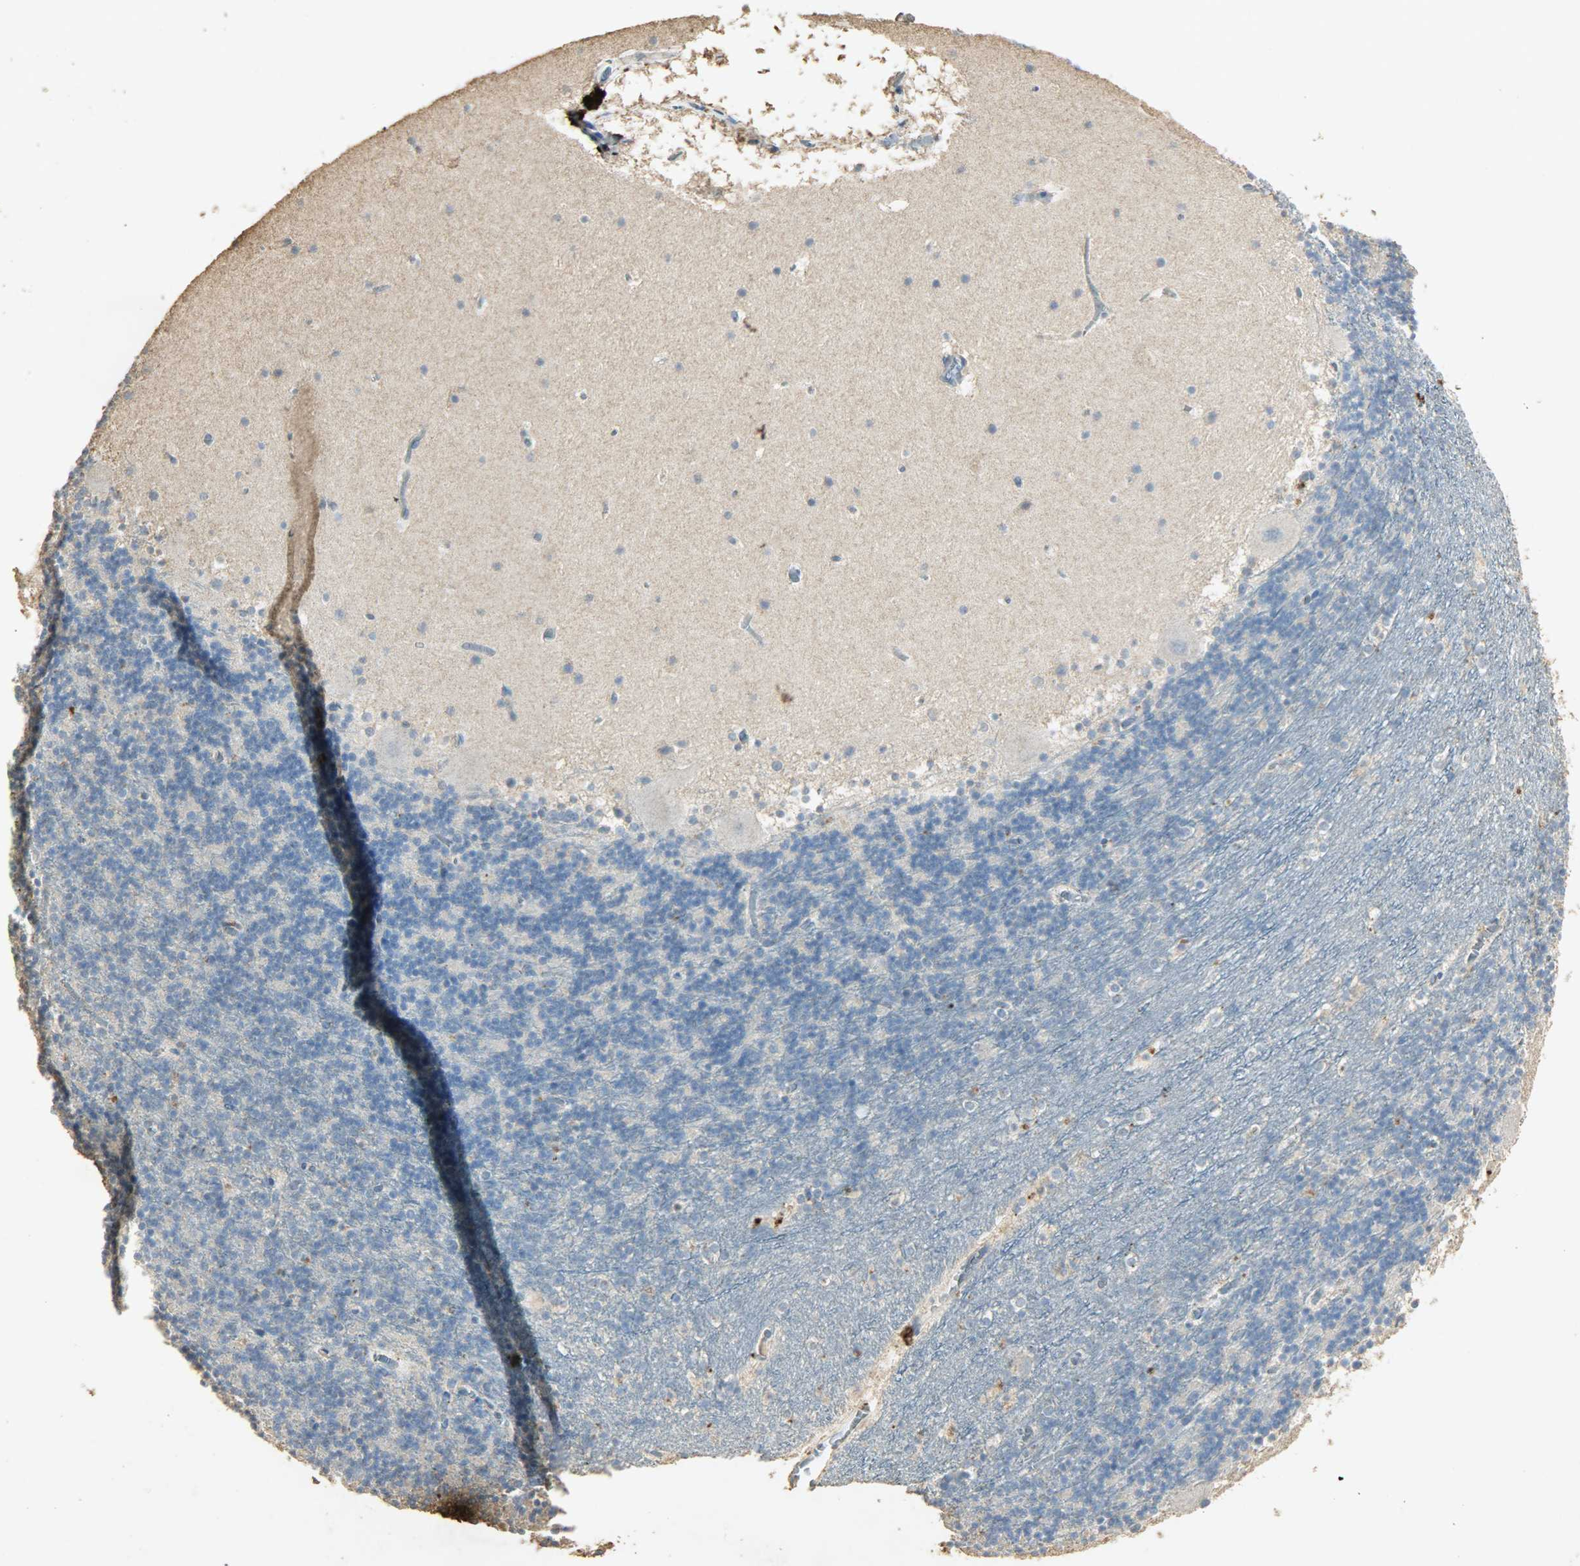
{"staining": {"intensity": "negative", "quantity": "none", "location": "none"}, "tissue": "cerebellum", "cell_type": "Cells in granular layer", "image_type": "normal", "snomed": [{"axis": "morphology", "description": "Normal tissue, NOS"}, {"axis": "topography", "description": "Cerebellum"}], "caption": "Immunohistochemical staining of normal cerebellum reveals no significant expression in cells in granular layer. (Brightfield microscopy of DAB immunohistochemistry at high magnification).", "gene": "ASB9", "patient": {"sex": "male", "age": 45}}